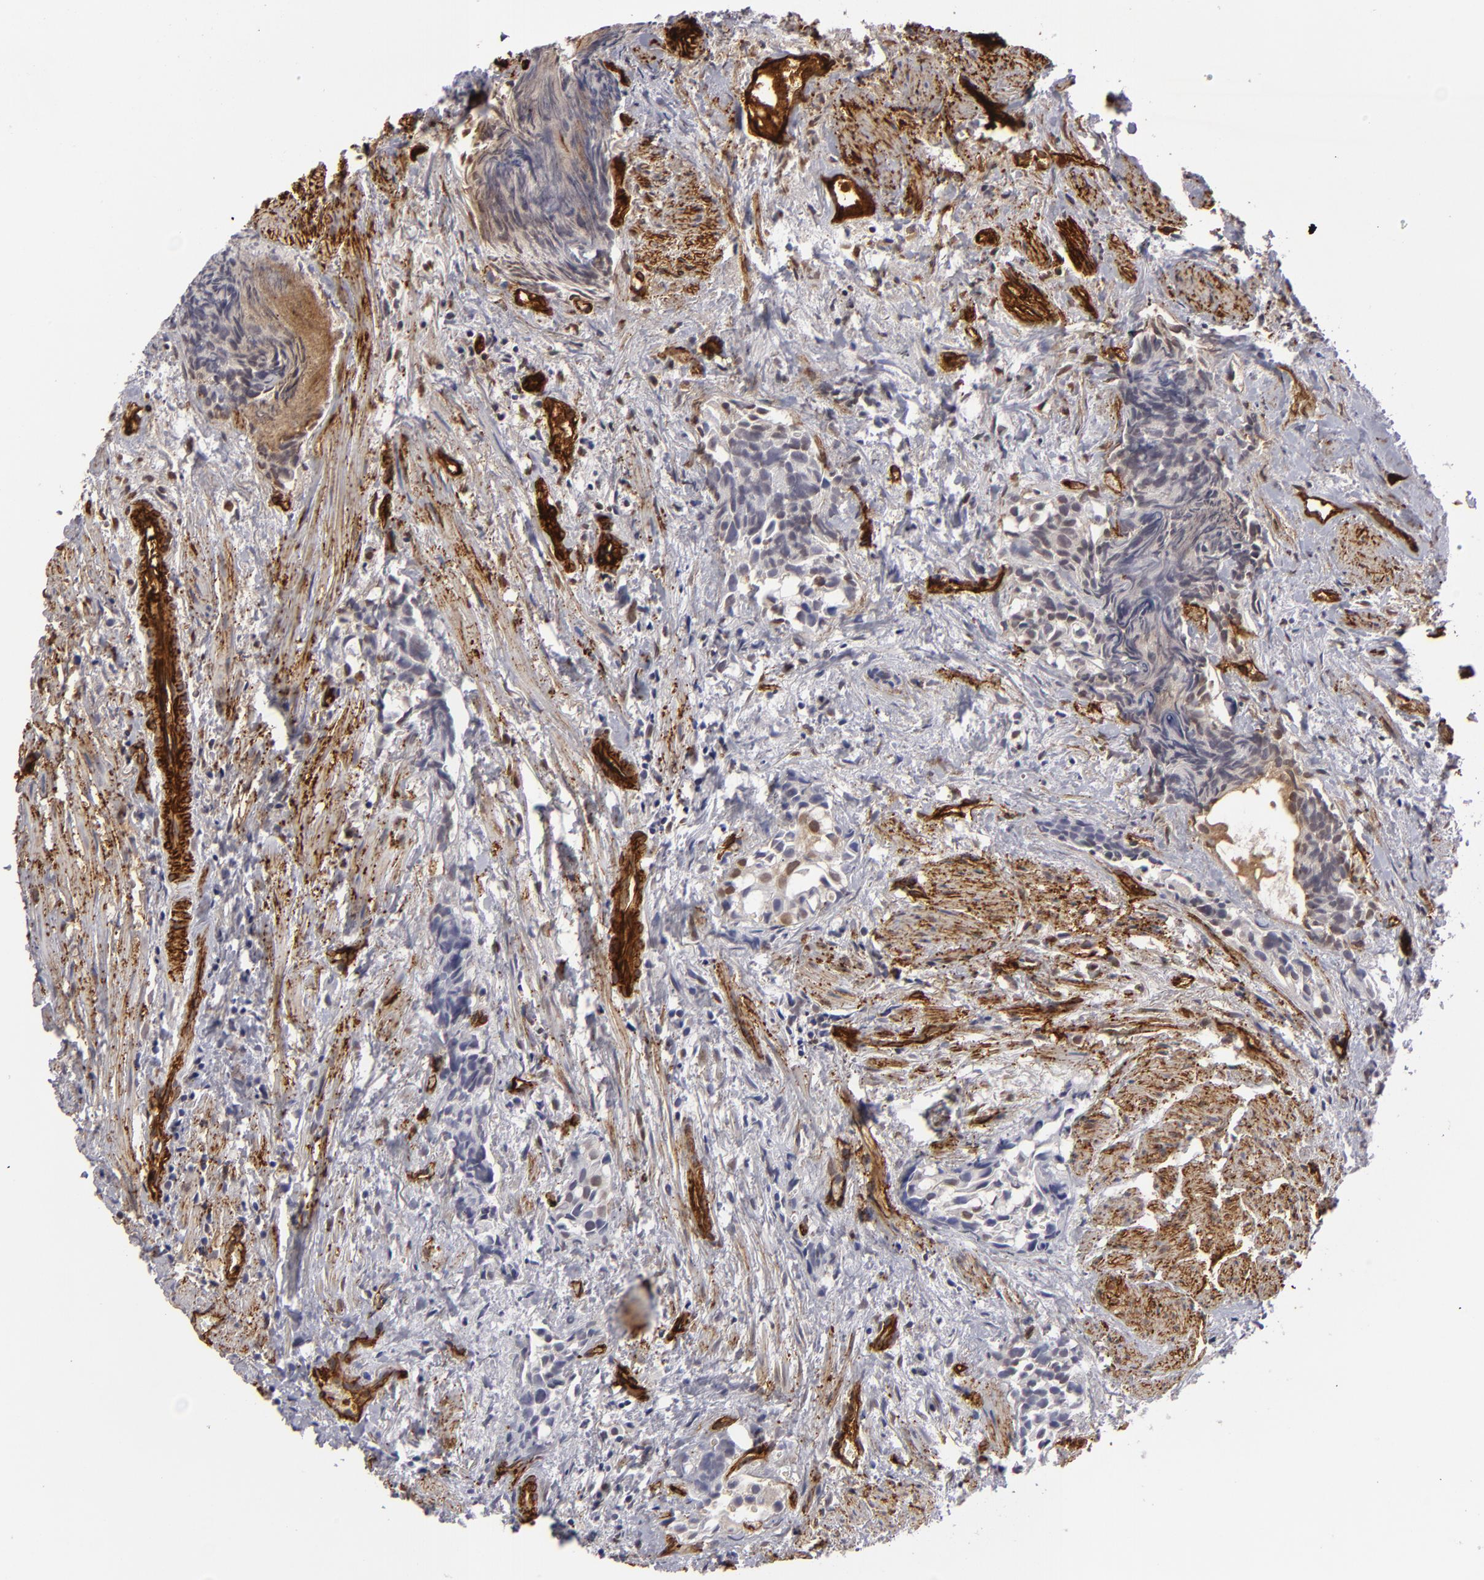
{"staining": {"intensity": "negative", "quantity": "none", "location": "none"}, "tissue": "urothelial cancer", "cell_type": "Tumor cells", "image_type": "cancer", "snomed": [{"axis": "morphology", "description": "Urothelial carcinoma, High grade"}, {"axis": "topography", "description": "Urinary bladder"}], "caption": "IHC image of urothelial cancer stained for a protein (brown), which shows no expression in tumor cells.", "gene": "MCAM", "patient": {"sex": "female", "age": 78}}